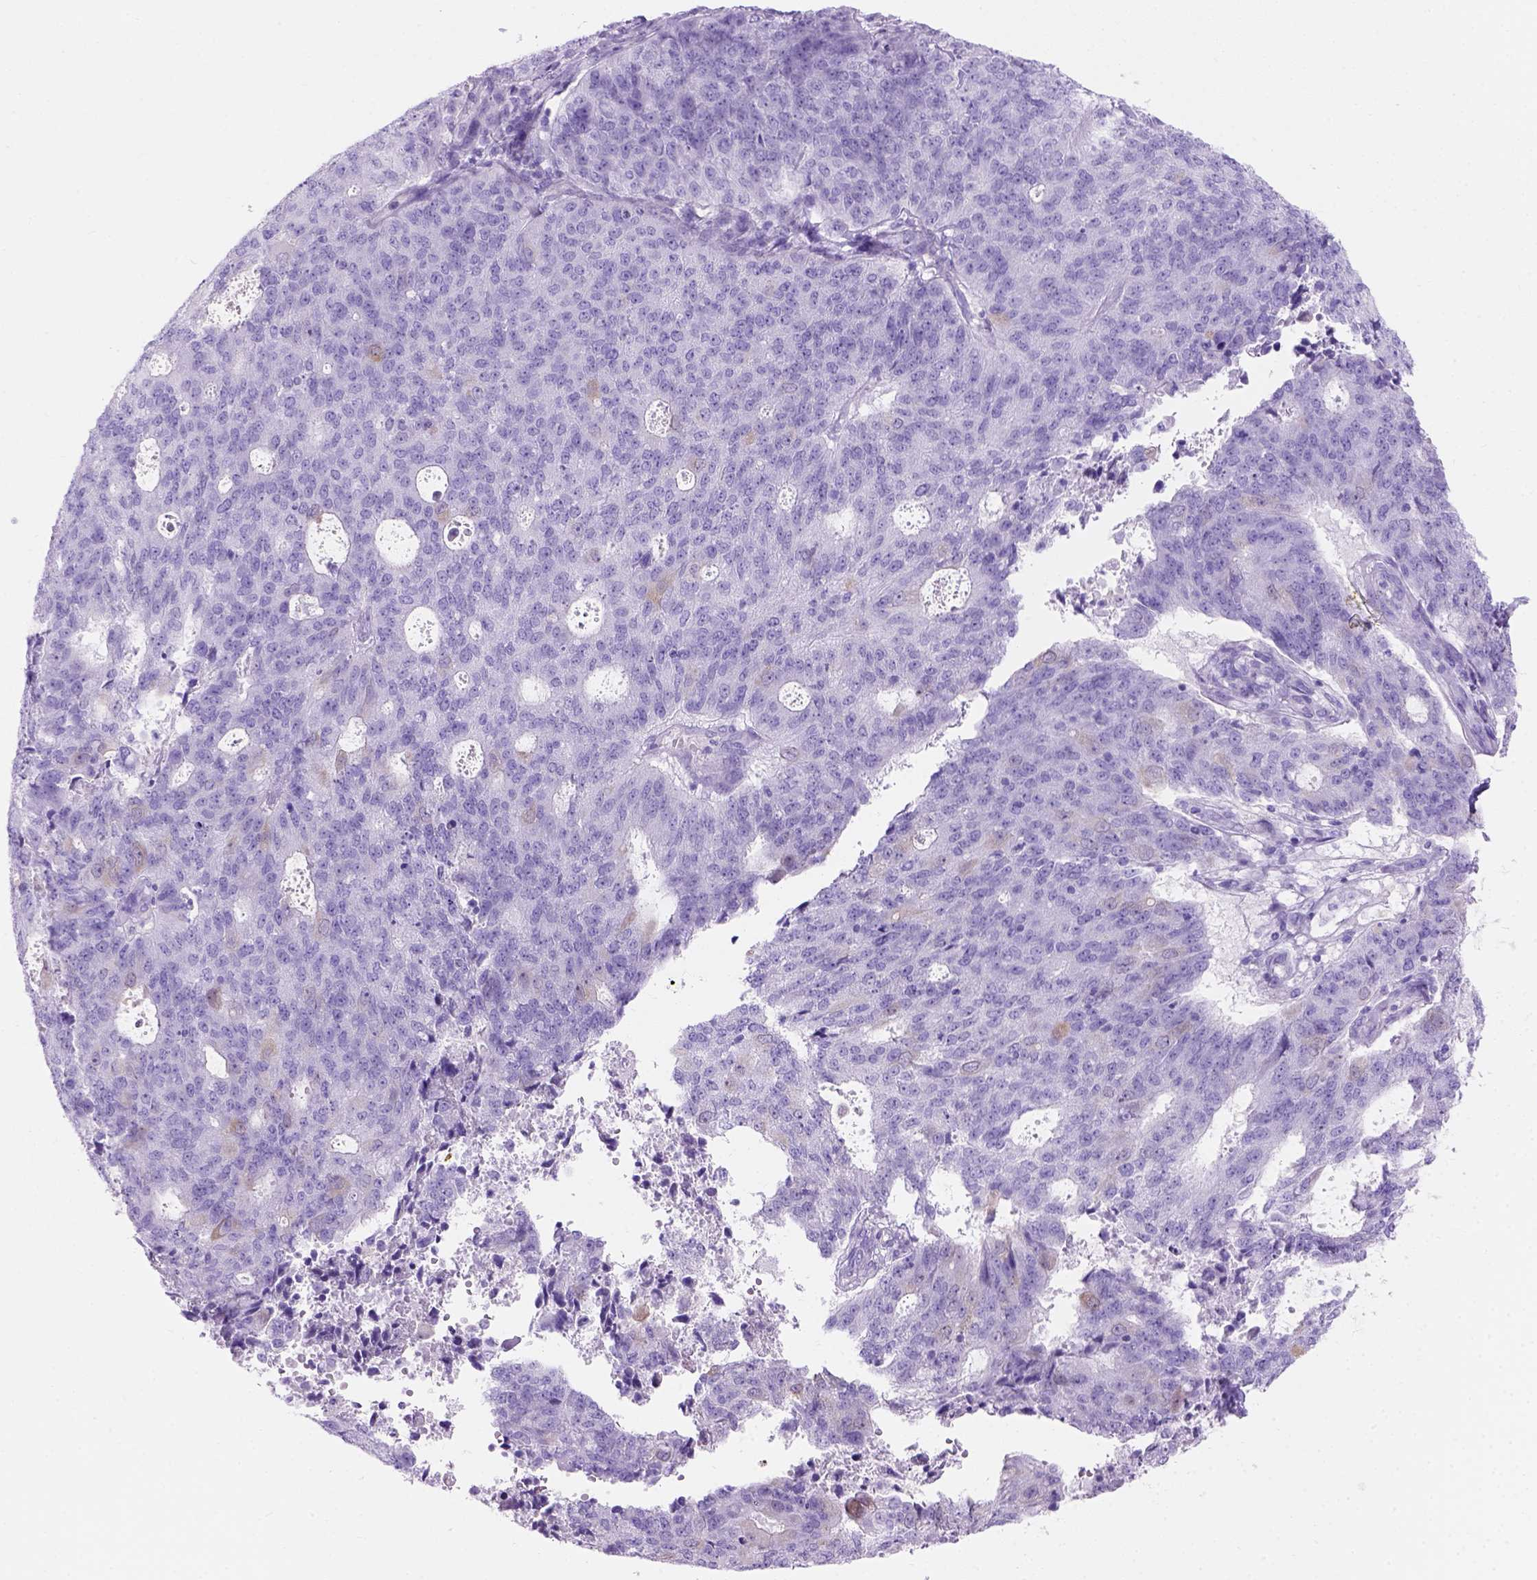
{"staining": {"intensity": "negative", "quantity": "none", "location": "none"}, "tissue": "endometrial cancer", "cell_type": "Tumor cells", "image_type": "cancer", "snomed": [{"axis": "morphology", "description": "Adenocarcinoma, NOS"}, {"axis": "topography", "description": "Endometrium"}], "caption": "A photomicrograph of endometrial adenocarcinoma stained for a protein displays no brown staining in tumor cells.", "gene": "C7orf57", "patient": {"sex": "female", "age": 82}}